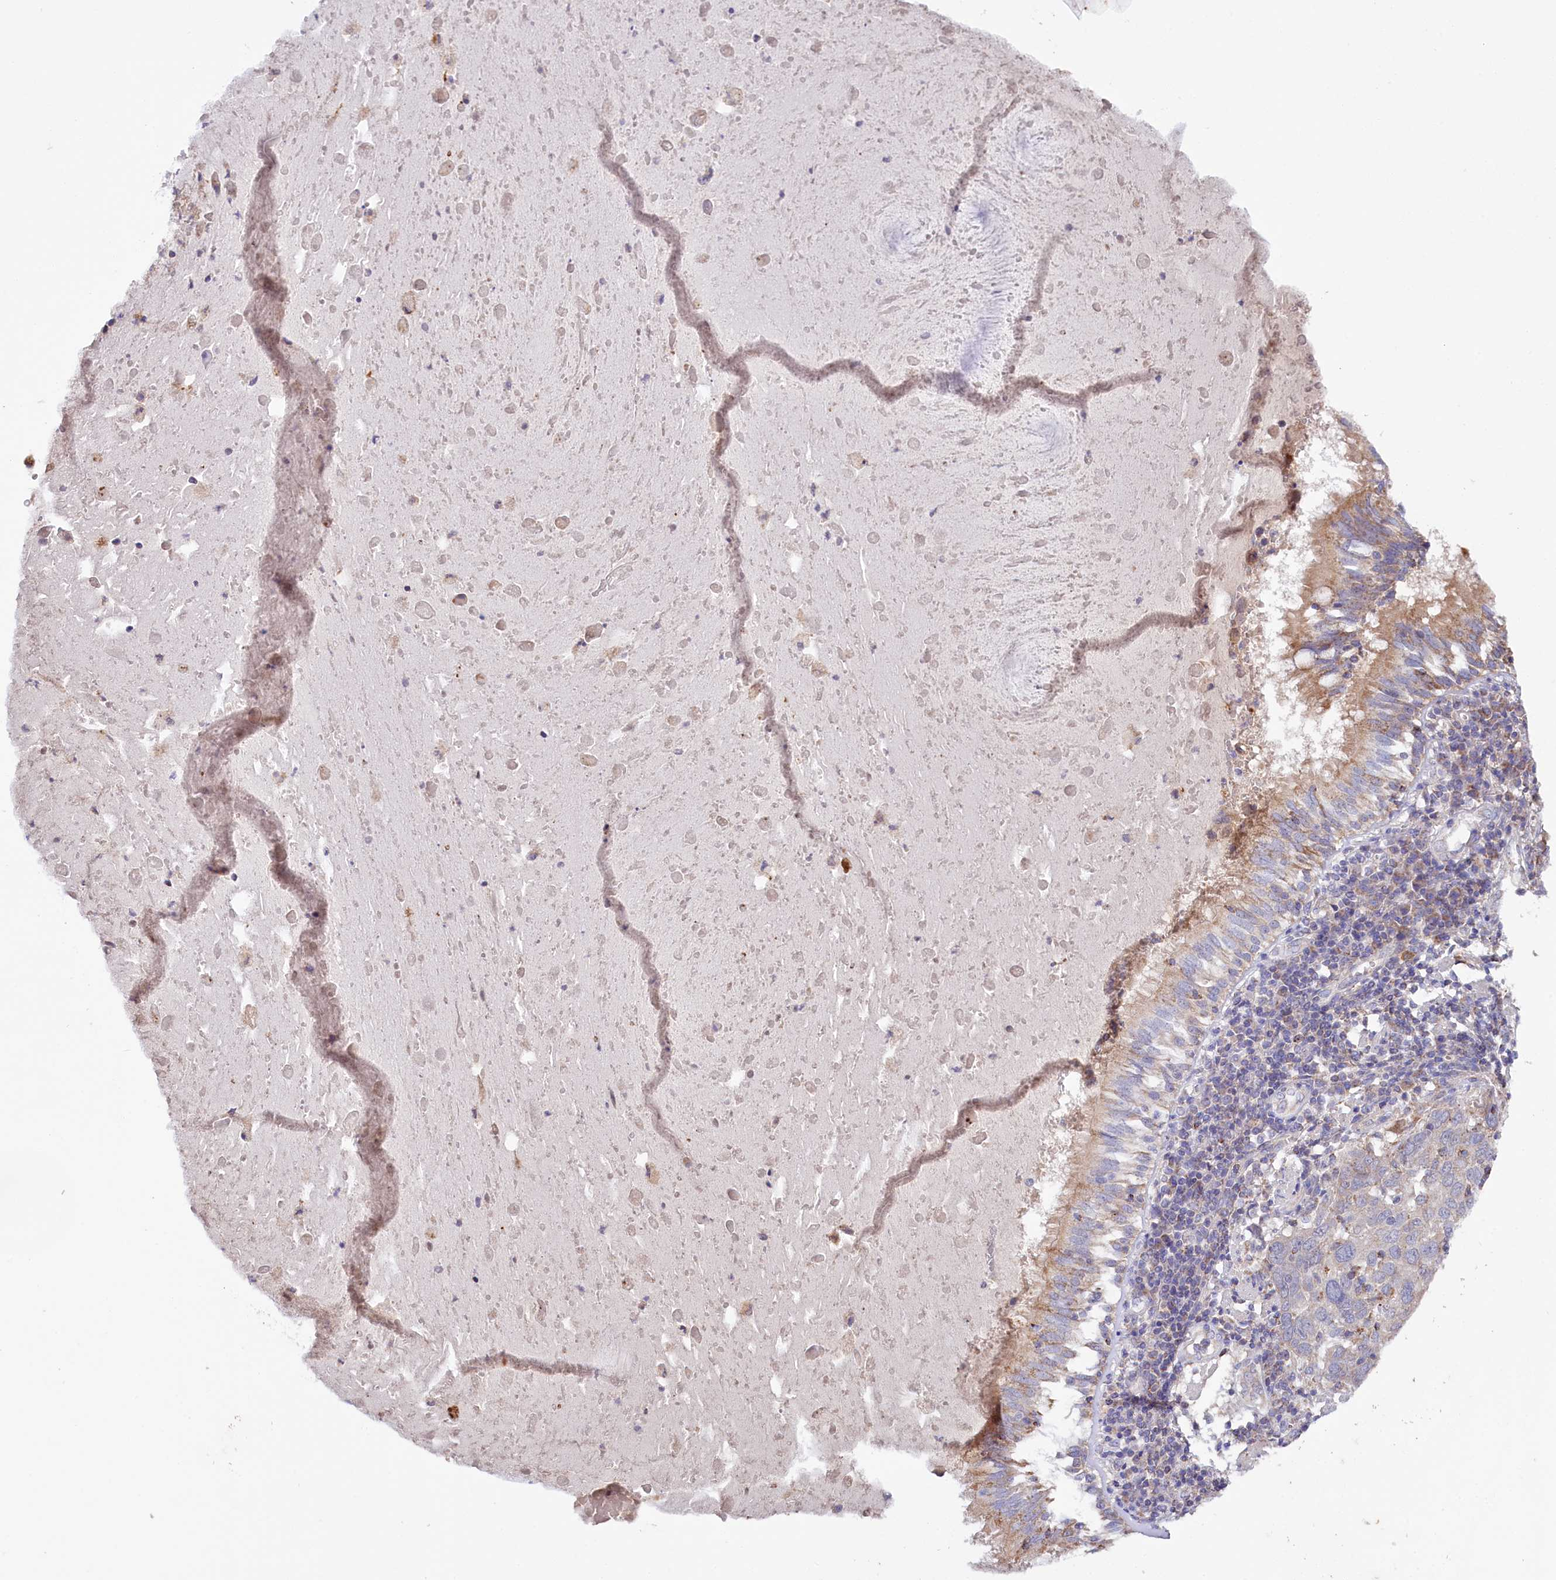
{"staining": {"intensity": "negative", "quantity": "none", "location": "none"}, "tissue": "lung cancer", "cell_type": "Tumor cells", "image_type": "cancer", "snomed": [{"axis": "morphology", "description": "Squamous cell carcinoma, NOS"}, {"axis": "topography", "description": "Lung"}], "caption": "The immunohistochemistry (IHC) photomicrograph has no significant staining in tumor cells of lung cancer (squamous cell carcinoma) tissue.", "gene": "ZNF45", "patient": {"sex": "male", "age": 65}}